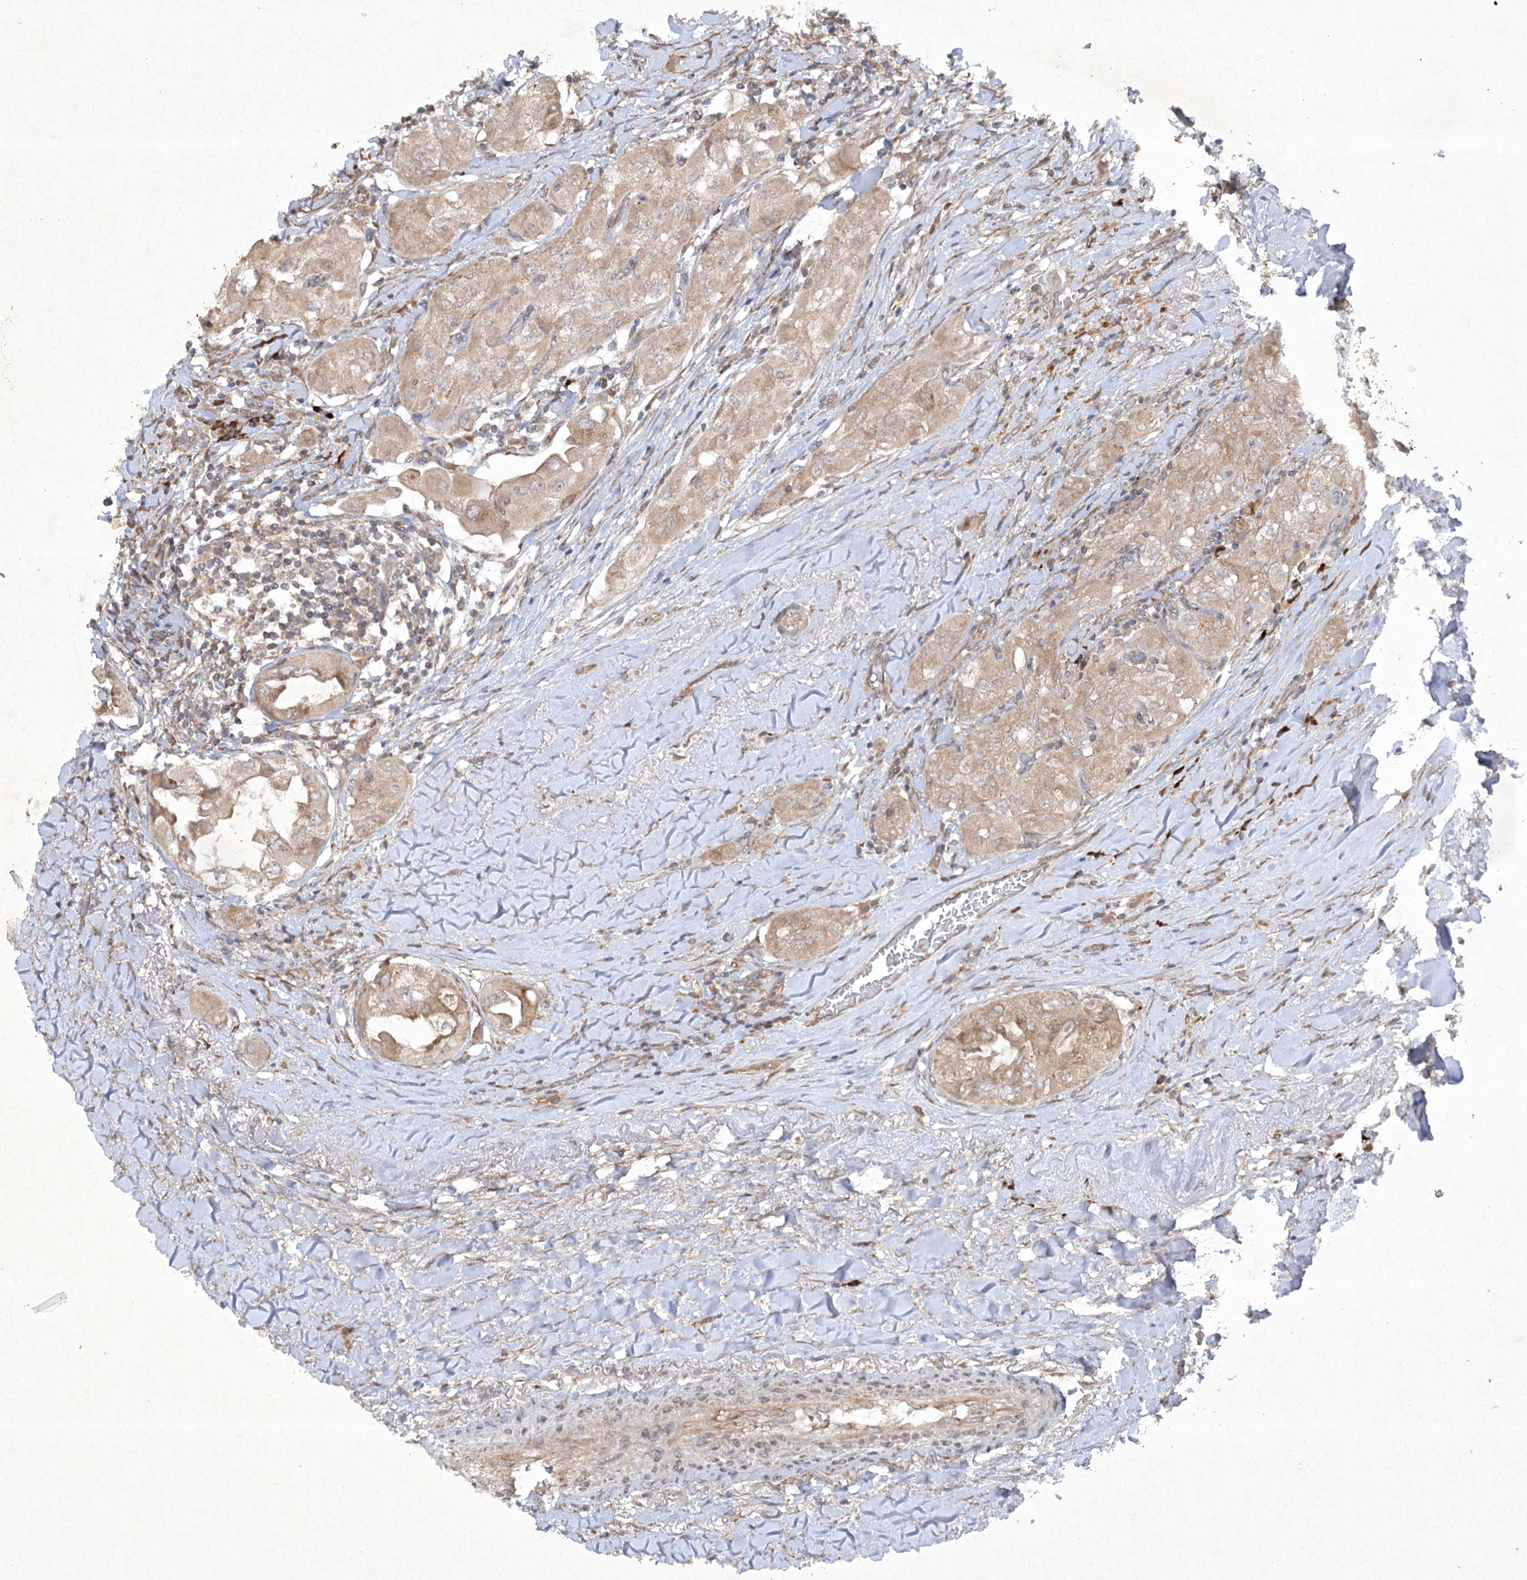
{"staining": {"intensity": "weak", "quantity": ">75%", "location": "cytoplasmic/membranous"}, "tissue": "thyroid cancer", "cell_type": "Tumor cells", "image_type": "cancer", "snomed": [{"axis": "morphology", "description": "Papillary adenocarcinoma, NOS"}, {"axis": "topography", "description": "Thyroid gland"}], "caption": "About >75% of tumor cells in thyroid cancer display weak cytoplasmic/membranous protein positivity as visualized by brown immunohistochemical staining.", "gene": "TRAF3IP1", "patient": {"sex": "female", "age": 59}}